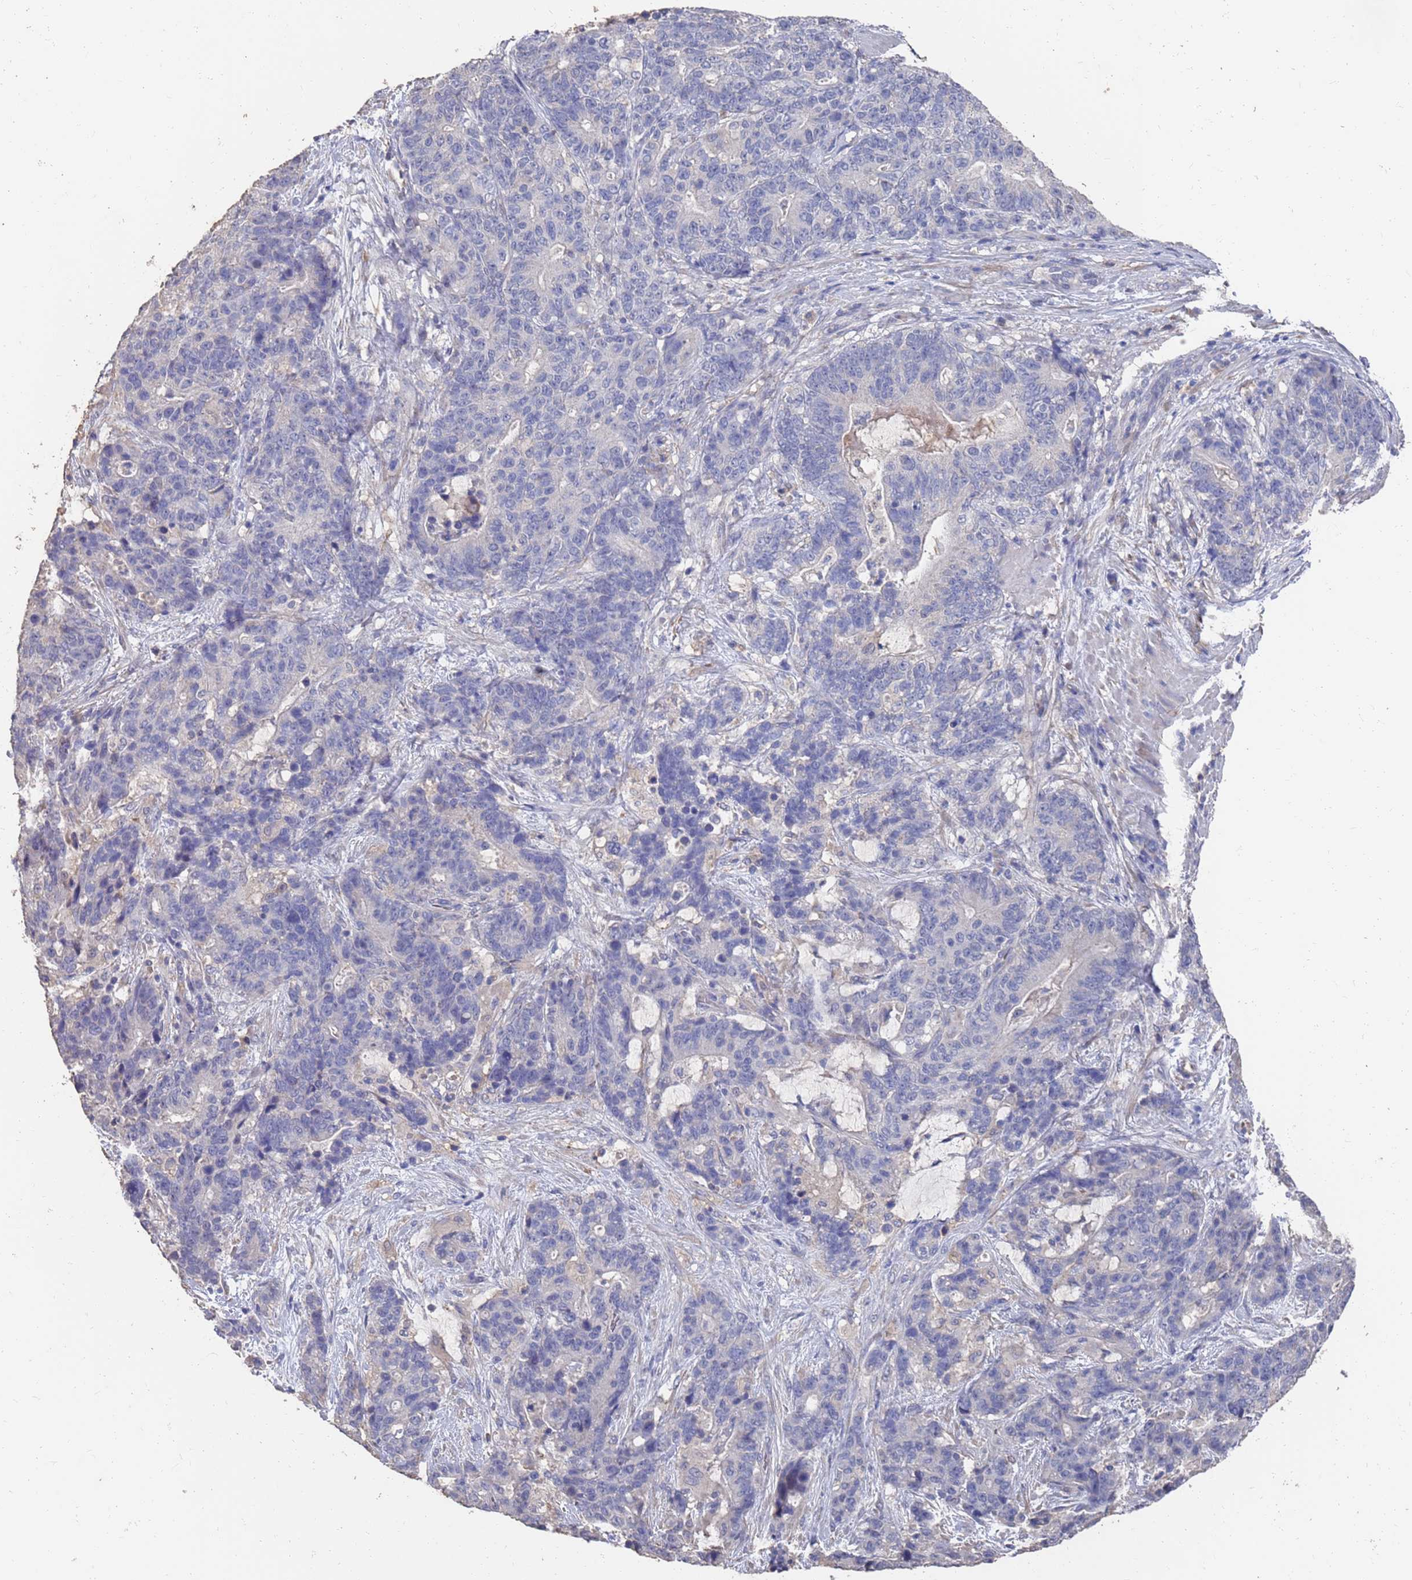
{"staining": {"intensity": "negative", "quantity": "none", "location": "none"}, "tissue": "stomach cancer", "cell_type": "Tumor cells", "image_type": "cancer", "snomed": [{"axis": "morphology", "description": "Normal tissue, NOS"}, {"axis": "morphology", "description": "Adenocarcinoma, NOS"}, {"axis": "topography", "description": "Stomach"}], "caption": "Immunohistochemical staining of human stomach cancer (adenocarcinoma) exhibits no significant expression in tumor cells.", "gene": "BTBD18", "patient": {"sex": "female", "age": 64}}